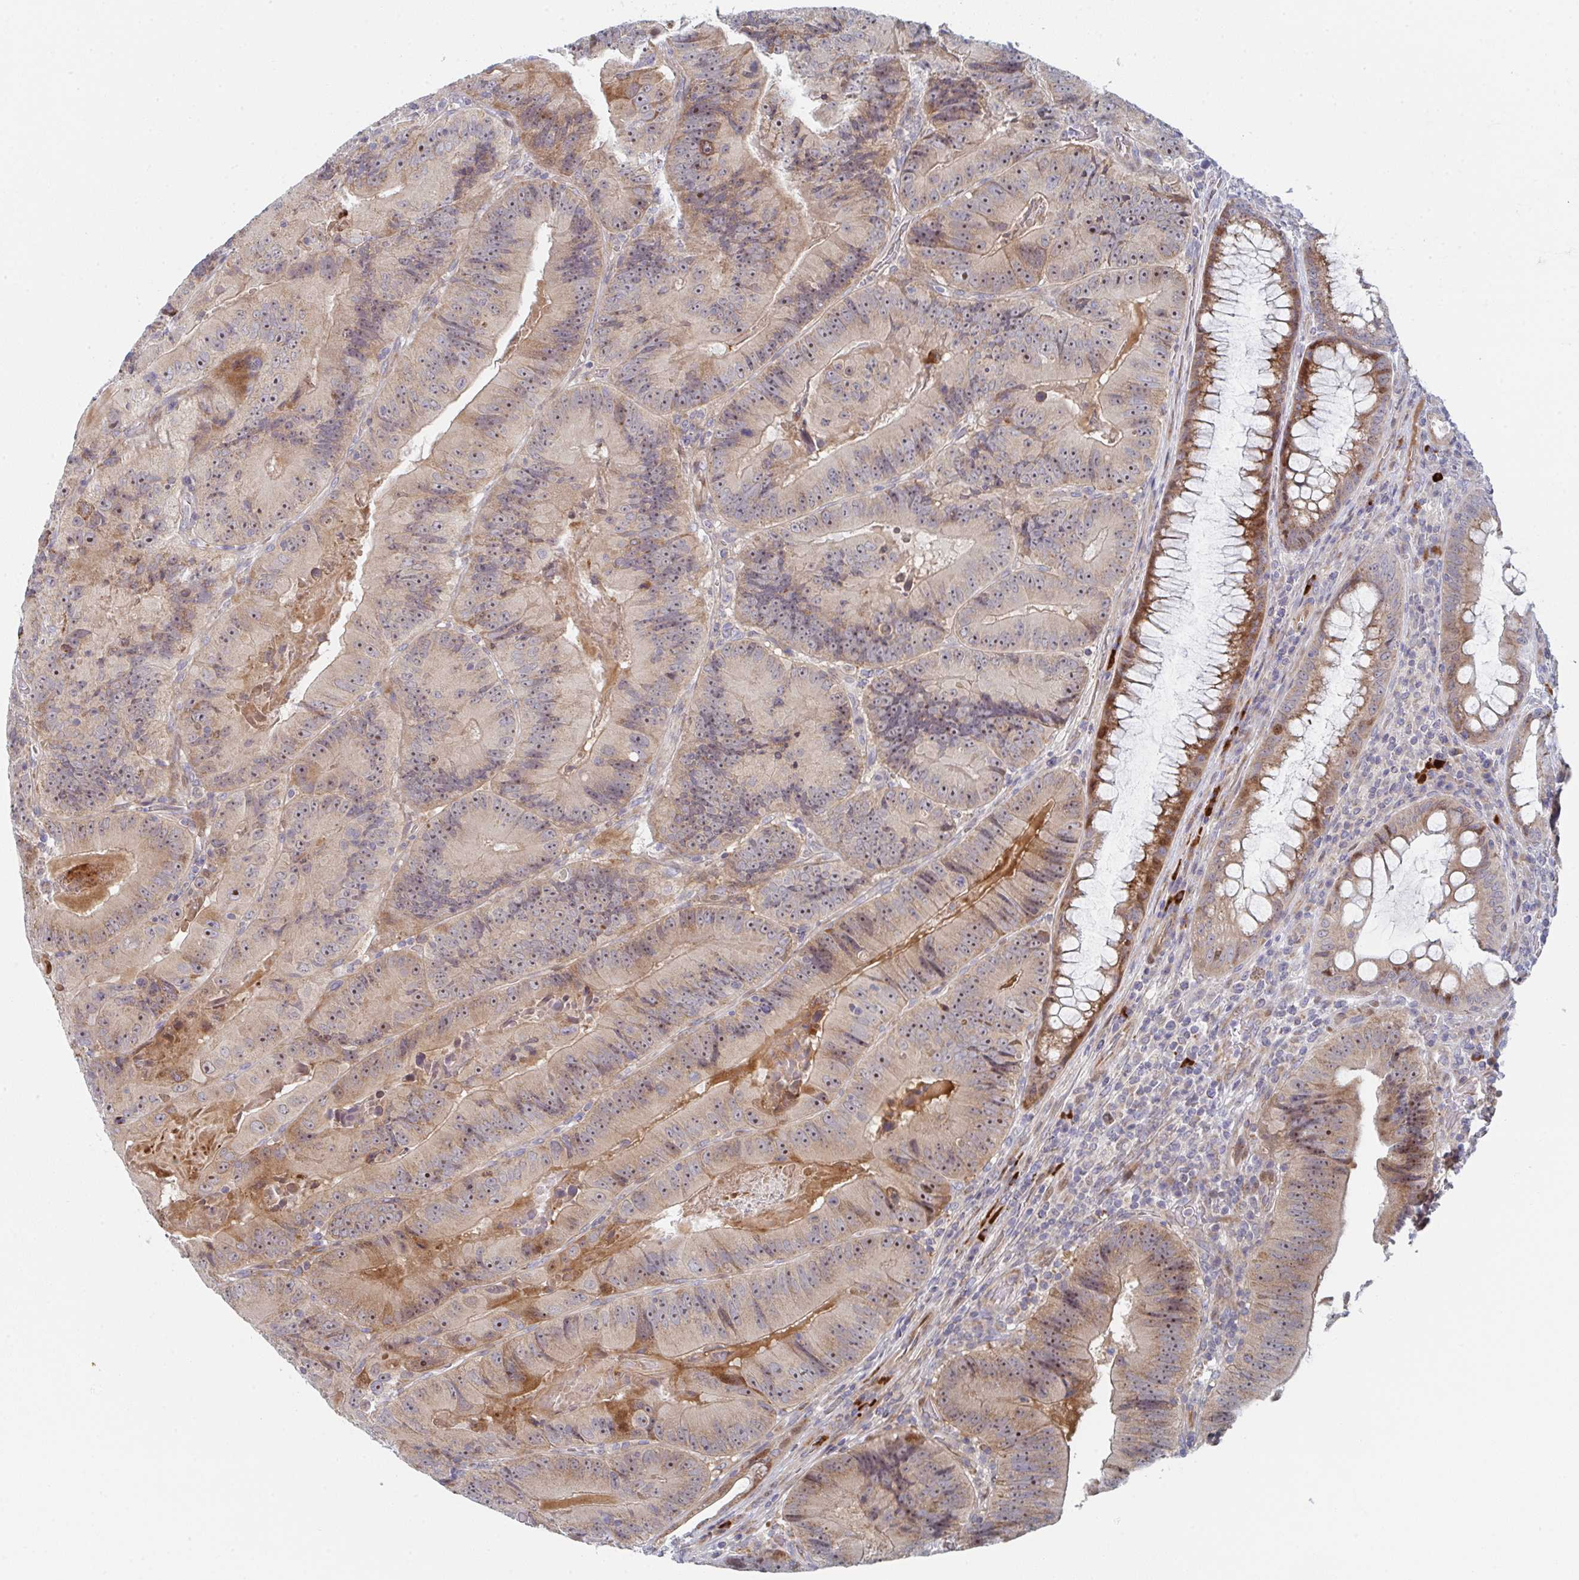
{"staining": {"intensity": "strong", "quantity": "25%-75%", "location": "cytoplasmic/membranous,nuclear"}, "tissue": "colorectal cancer", "cell_type": "Tumor cells", "image_type": "cancer", "snomed": [{"axis": "morphology", "description": "Adenocarcinoma, NOS"}, {"axis": "topography", "description": "Colon"}], "caption": "This histopathology image shows IHC staining of human colorectal cancer, with high strong cytoplasmic/membranous and nuclear positivity in about 25%-75% of tumor cells.", "gene": "ZNF644", "patient": {"sex": "female", "age": 86}}